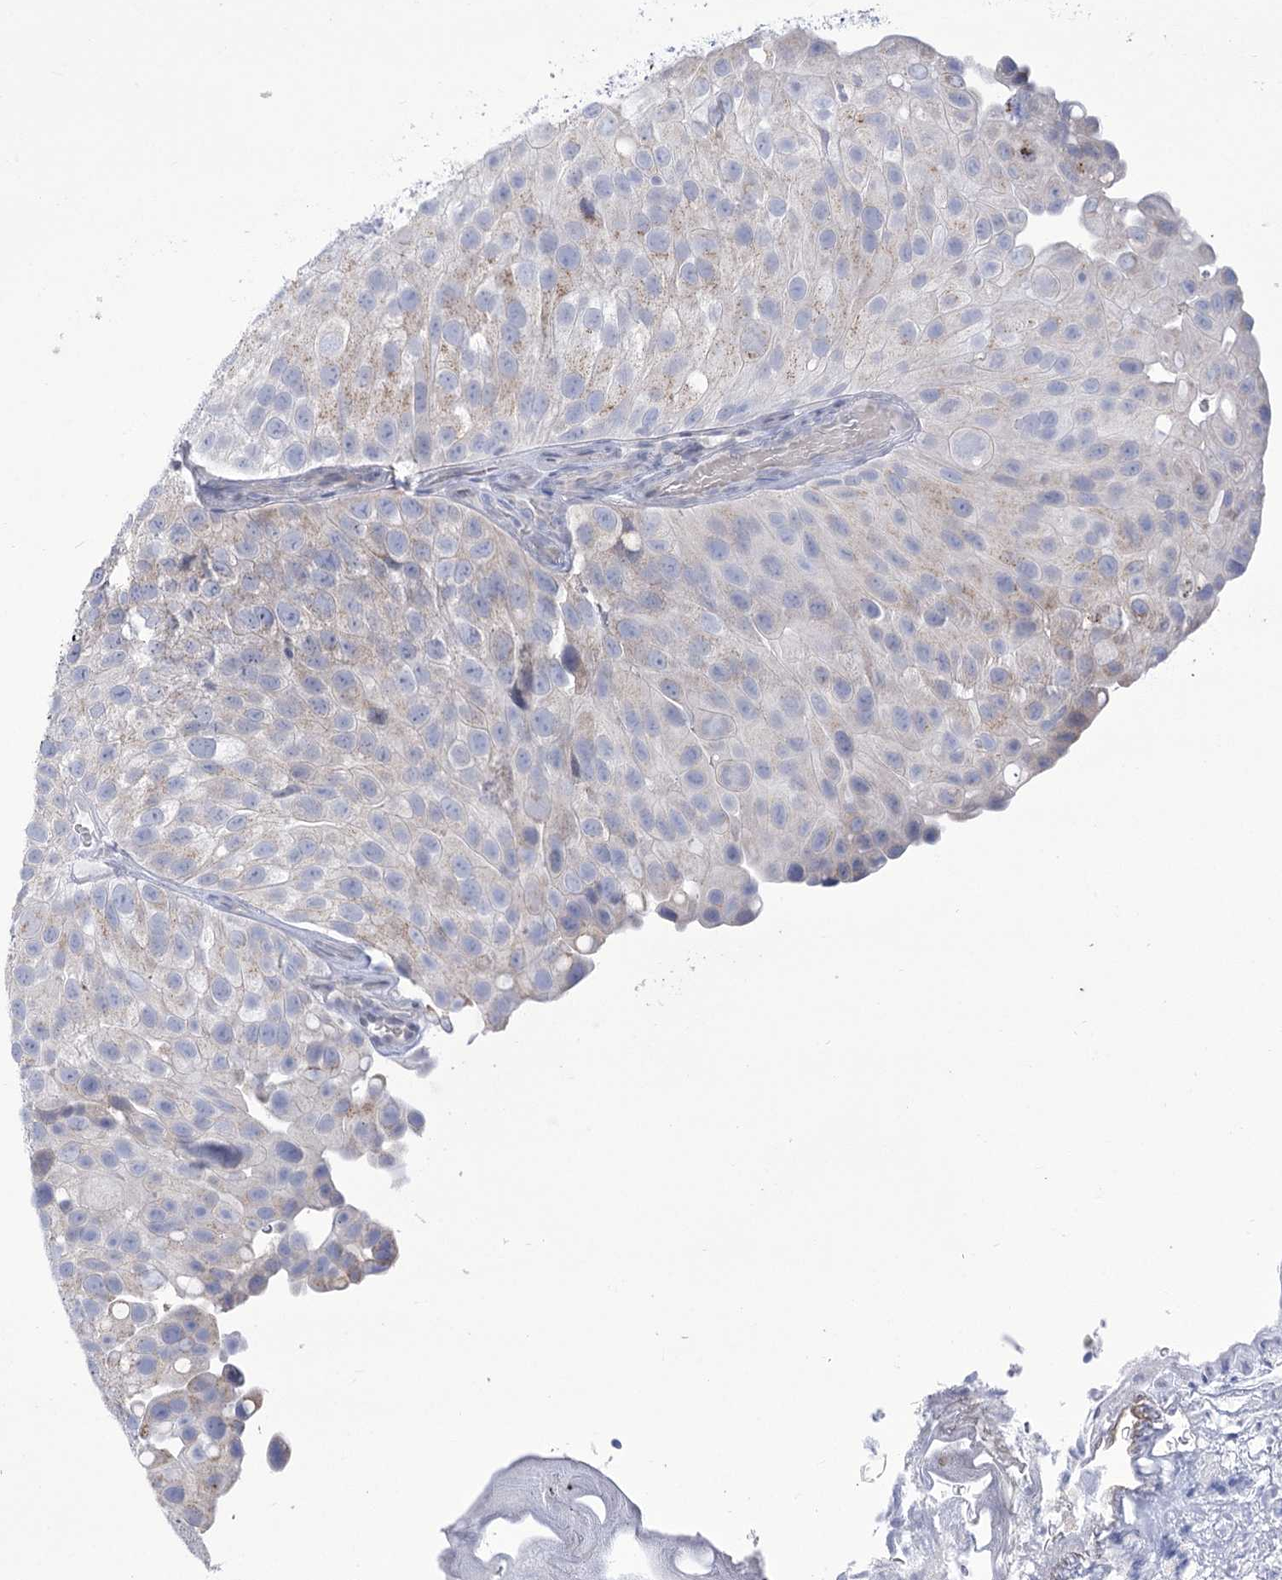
{"staining": {"intensity": "negative", "quantity": "none", "location": "none"}, "tissue": "urothelial cancer", "cell_type": "Tumor cells", "image_type": "cancer", "snomed": [{"axis": "morphology", "description": "Urothelial carcinoma, Low grade"}, {"axis": "topography", "description": "Urinary bladder"}], "caption": "Immunohistochemistry of urothelial cancer exhibits no staining in tumor cells.", "gene": "BEND7", "patient": {"sex": "male", "age": 78}}